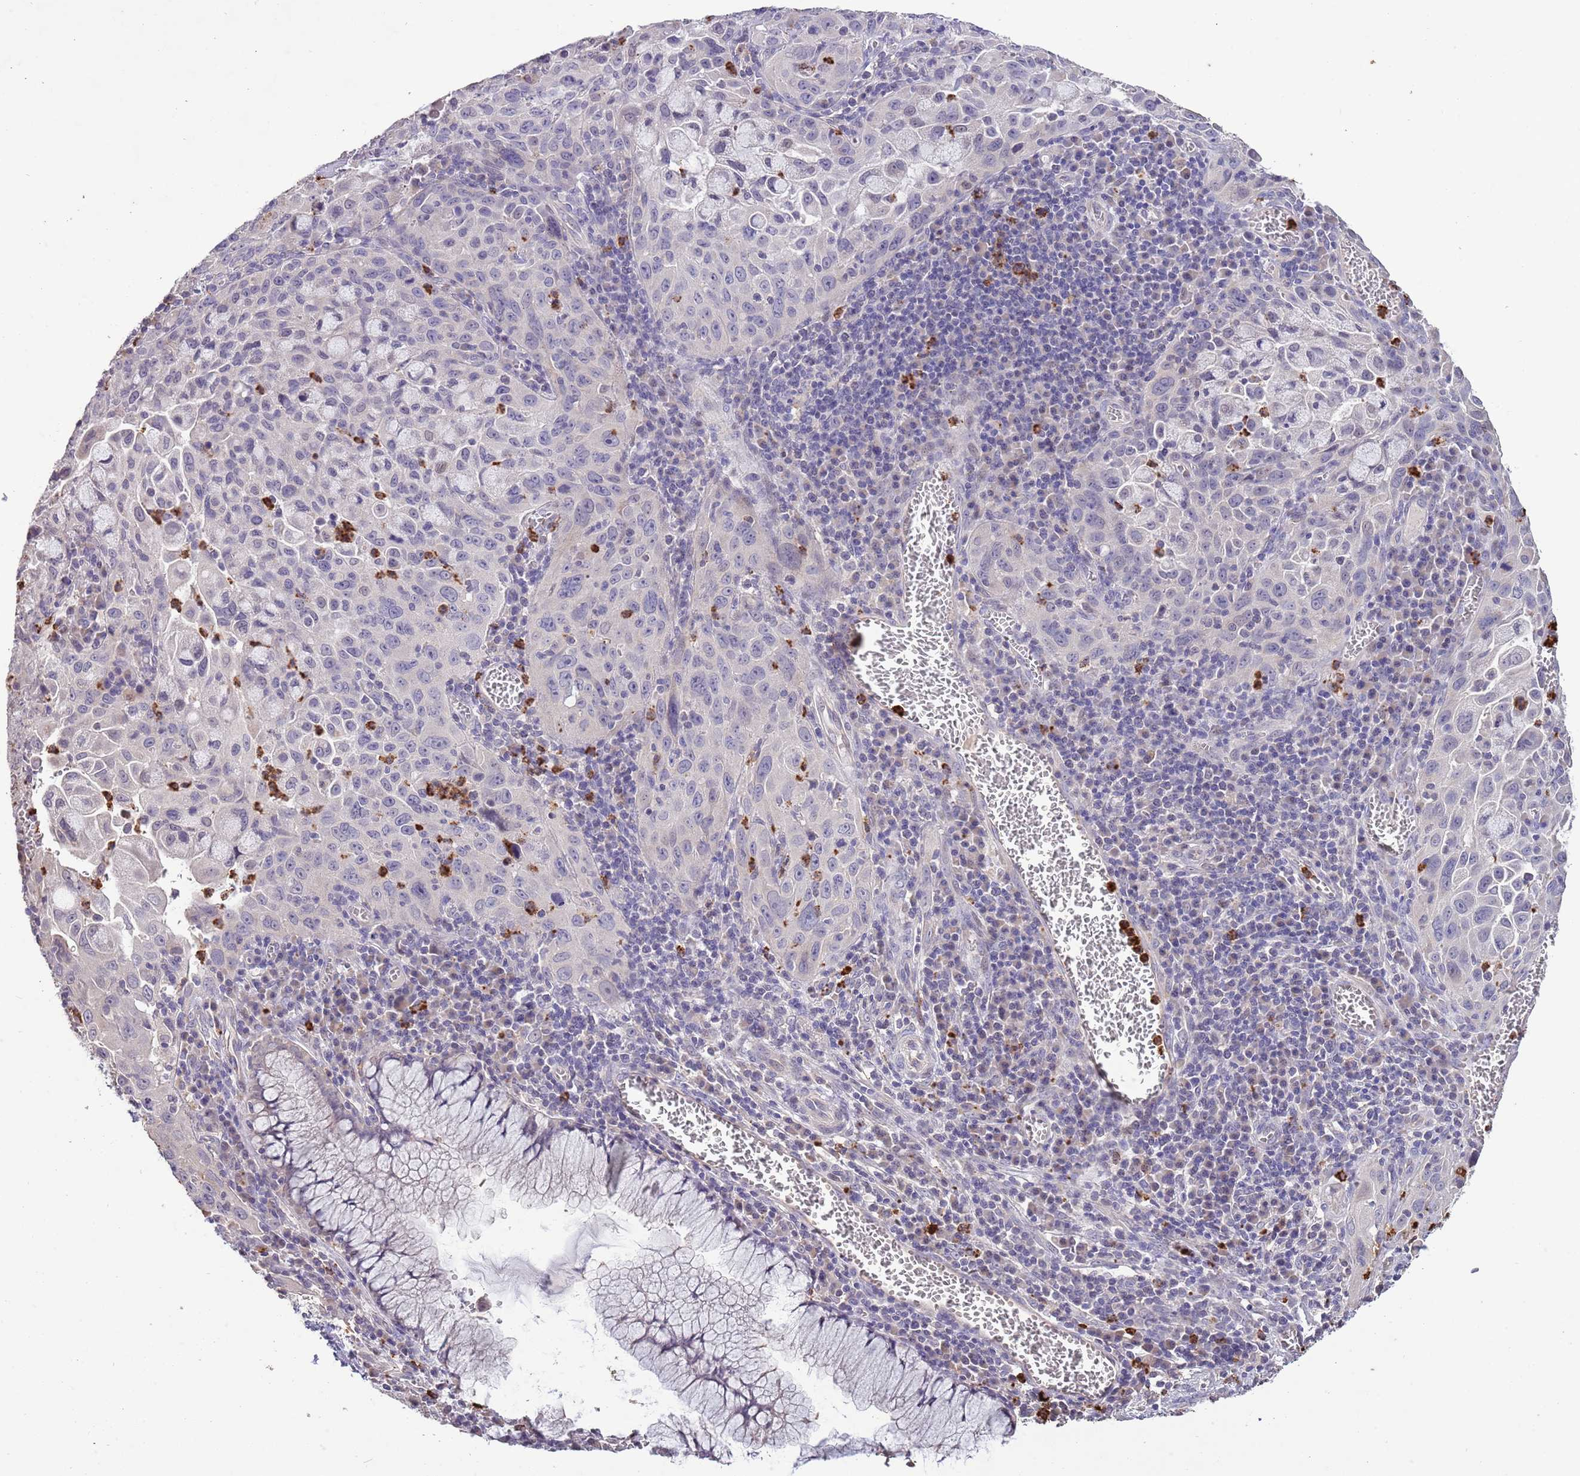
{"staining": {"intensity": "negative", "quantity": "none", "location": "none"}, "tissue": "cervical cancer", "cell_type": "Tumor cells", "image_type": "cancer", "snomed": [{"axis": "morphology", "description": "Squamous cell carcinoma, NOS"}, {"axis": "topography", "description": "Cervix"}], "caption": "Immunohistochemical staining of cervical cancer (squamous cell carcinoma) demonstrates no significant staining in tumor cells. (Stains: DAB IHC with hematoxylin counter stain, Microscopy: brightfield microscopy at high magnification).", "gene": "P2RY13", "patient": {"sex": "female", "age": 42}}